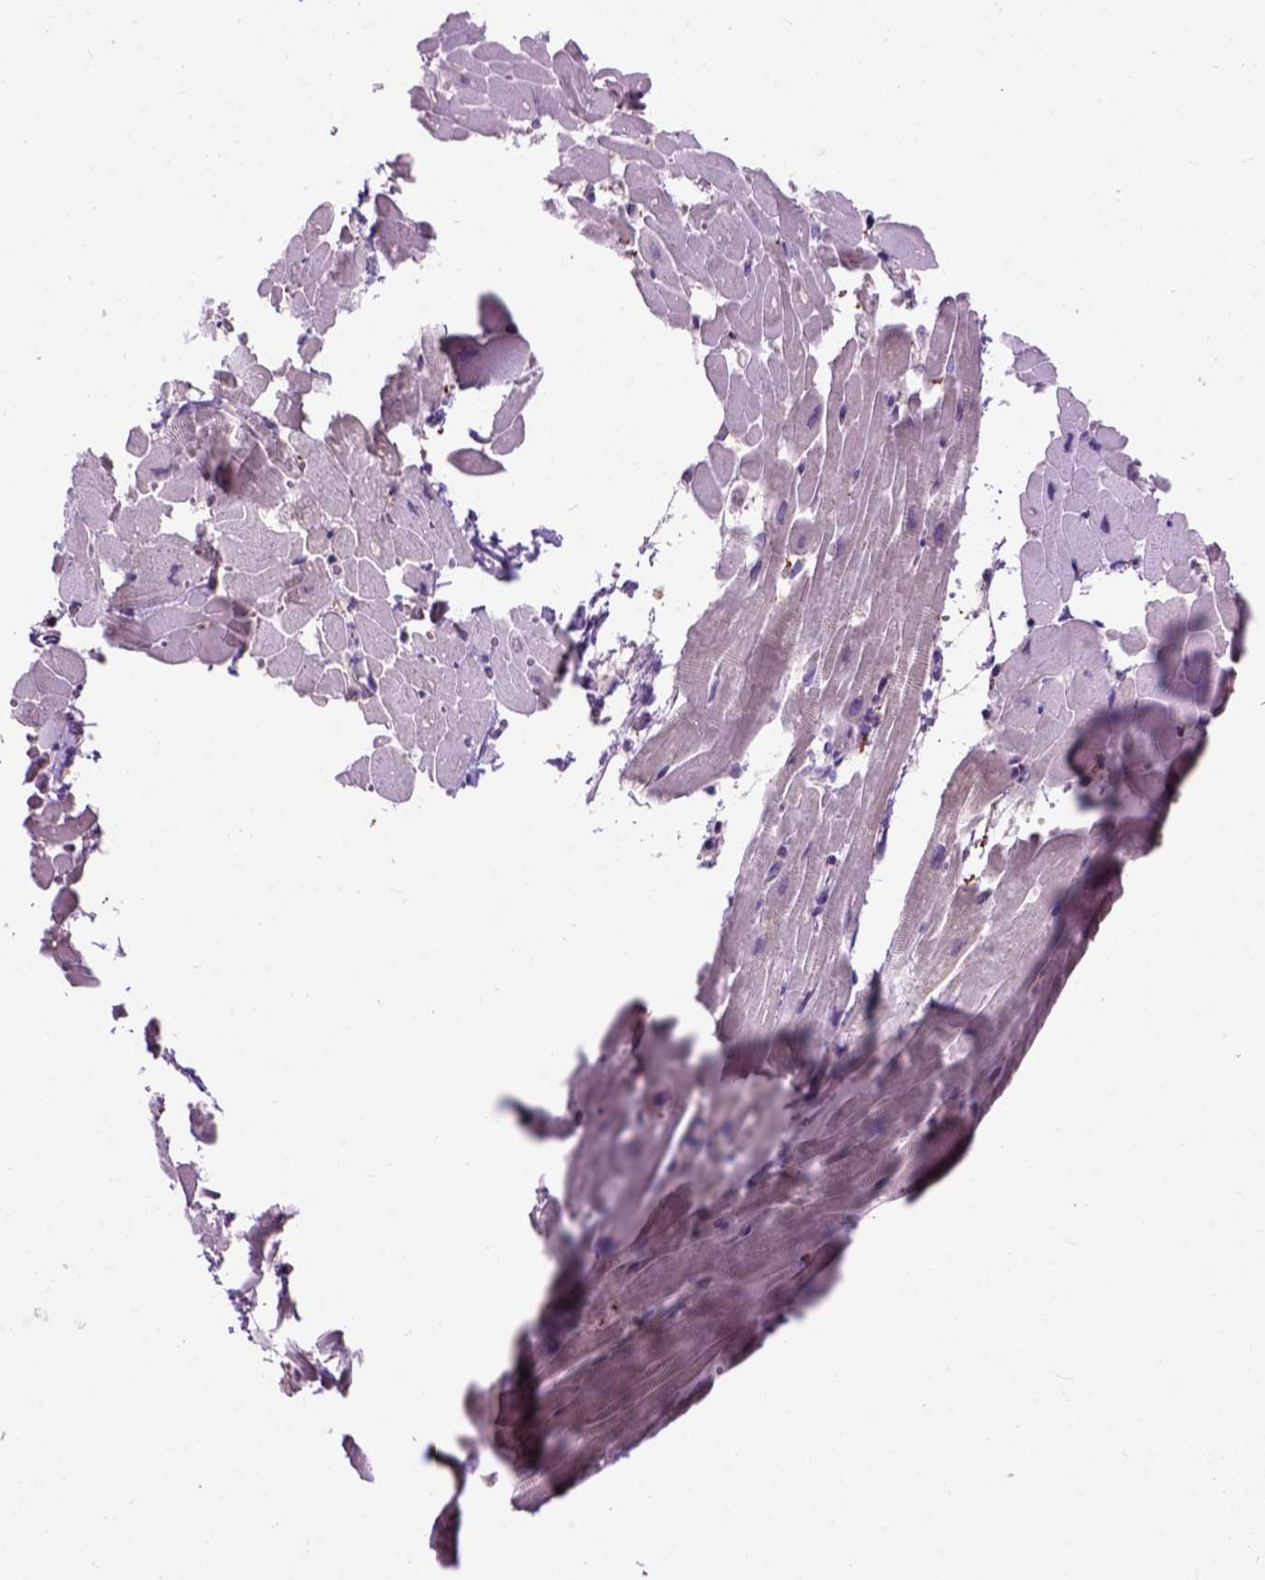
{"staining": {"intensity": "negative", "quantity": "none", "location": "none"}, "tissue": "heart muscle", "cell_type": "Cardiomyocytes", "image_type": "normal", "snomed": [{"axis": "morphology", "description": "Normal tissue, NOS"}, {"axis": "topography", "description": "Heart"}], "caption": "Heart muscle was stained to show a protein in brown. There is no significant positivity in cardiomyocytes. Brightfield microscopy of IHC stained with DAB (brown) and hematoxylin (blue), captured at high magnification.", "gene": "MAPT", "patient": {"sex": "male", "age": 37}}